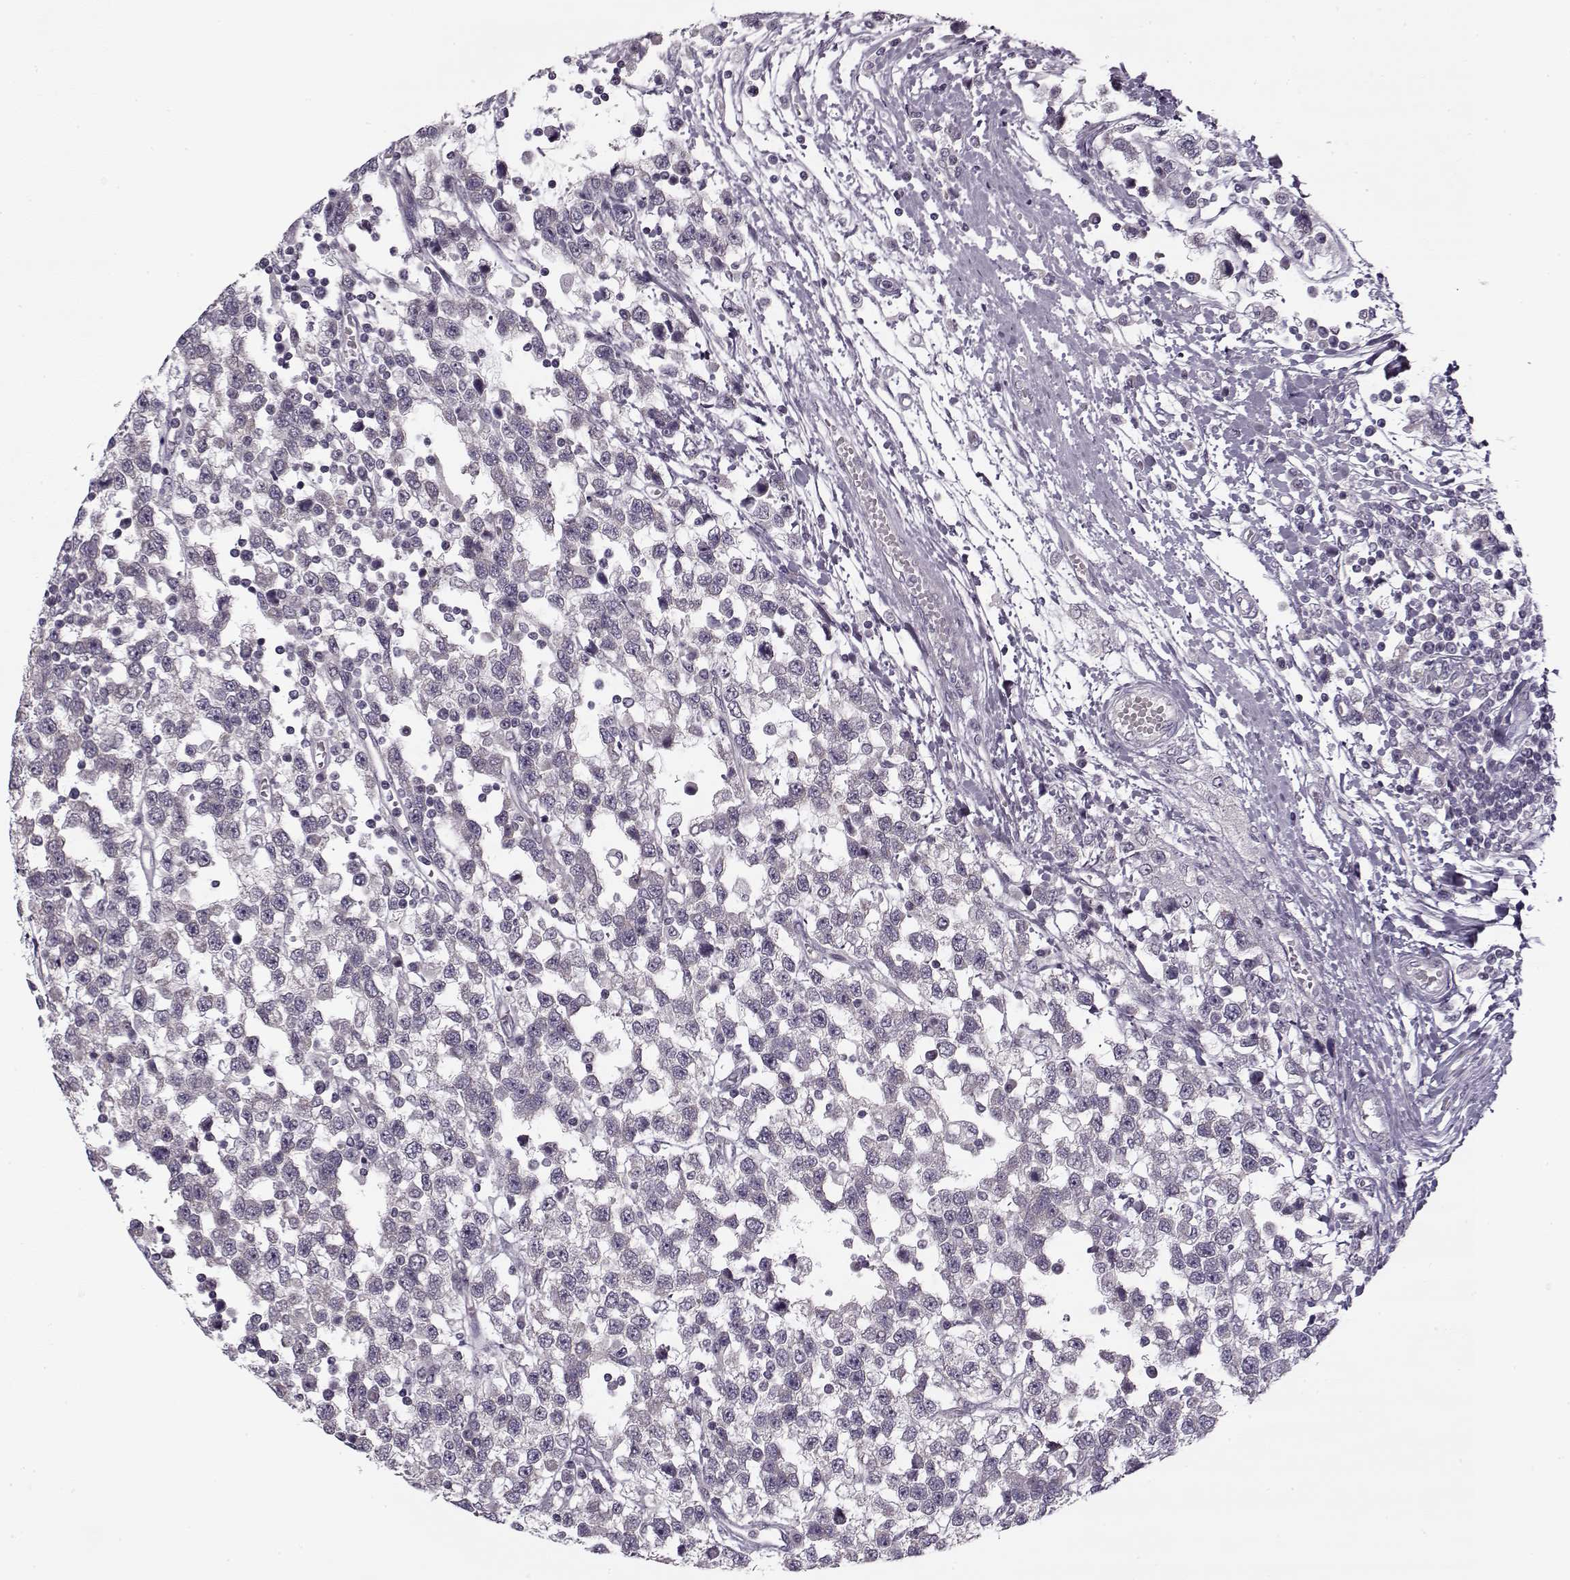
{"staining": {"intensity": "negative", "quantity": "none", "location": "none"}, "tissue": "testis cancer", "cell_type": "Tumor cells", "image_type": "cancer", "snomed": [{"axis": "morphology", "description": "Seminoma, NOS"}, {"axis": "topography", "description": "Testis"}], "caption": "This photomicrograph is of testis cancer (seminoma) stained with IHC to label a protein in brown with the nuclei are counter-stained blue. There is no positivity in tumor cells.", "gene": "PNMT", "patient": {"sex": "male", "age": 34}}